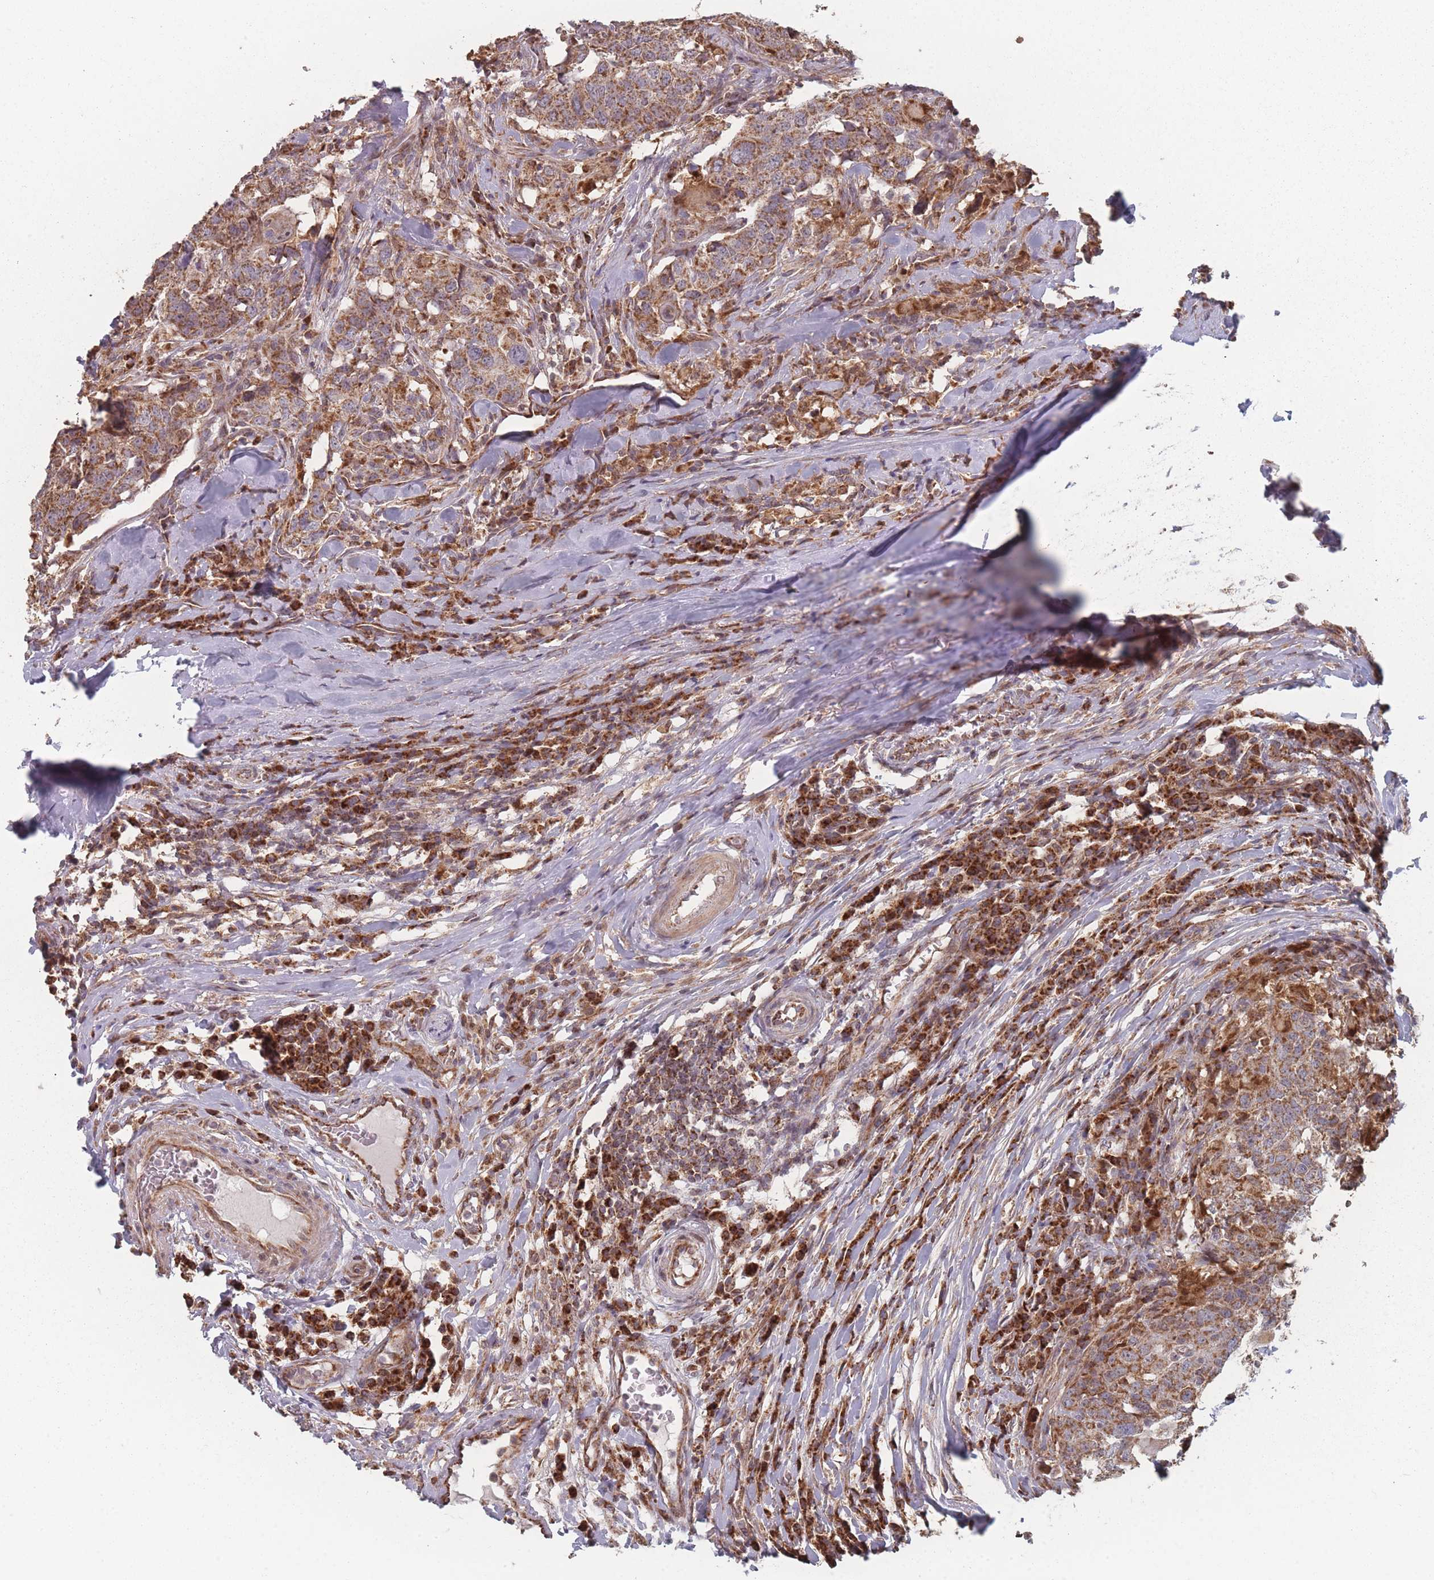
{"staining": {"intensity": "moderate", "quantity": ">75%", "location": "cytoplasmic/membranous"}, "tissue": "head and neck cancer", "cell_type": "Tumor cells", "image_type": "cancer", "snomed": [{"axis": "morphology", "description": "Normal tissue, NOS"}, {"axis": "morphology", "description": "Squamous cell carcinoma, NOS"}, {"axis": "topography", "description": "Skeletal muscle"}, {"axis": "topography", "description": "Vascular tissue"}, {"axis": "topography", "description": "Peripheral nerve tissue"}, {"axis": "topography", "description": "Head-Neck"}], "caption": "DAB (3,3'-diaminobenzidine) immunohistochemical staining of squamous cell carcinoma (head and neck) demonstrates moderate cytoplasmic/membranous protein staining in about >75% of tumor cells. The protein is shown in brown color, while the nuclei are stained blue.", "gene": "PSMB3", "patient": {"sex": "male", "age": 66}}